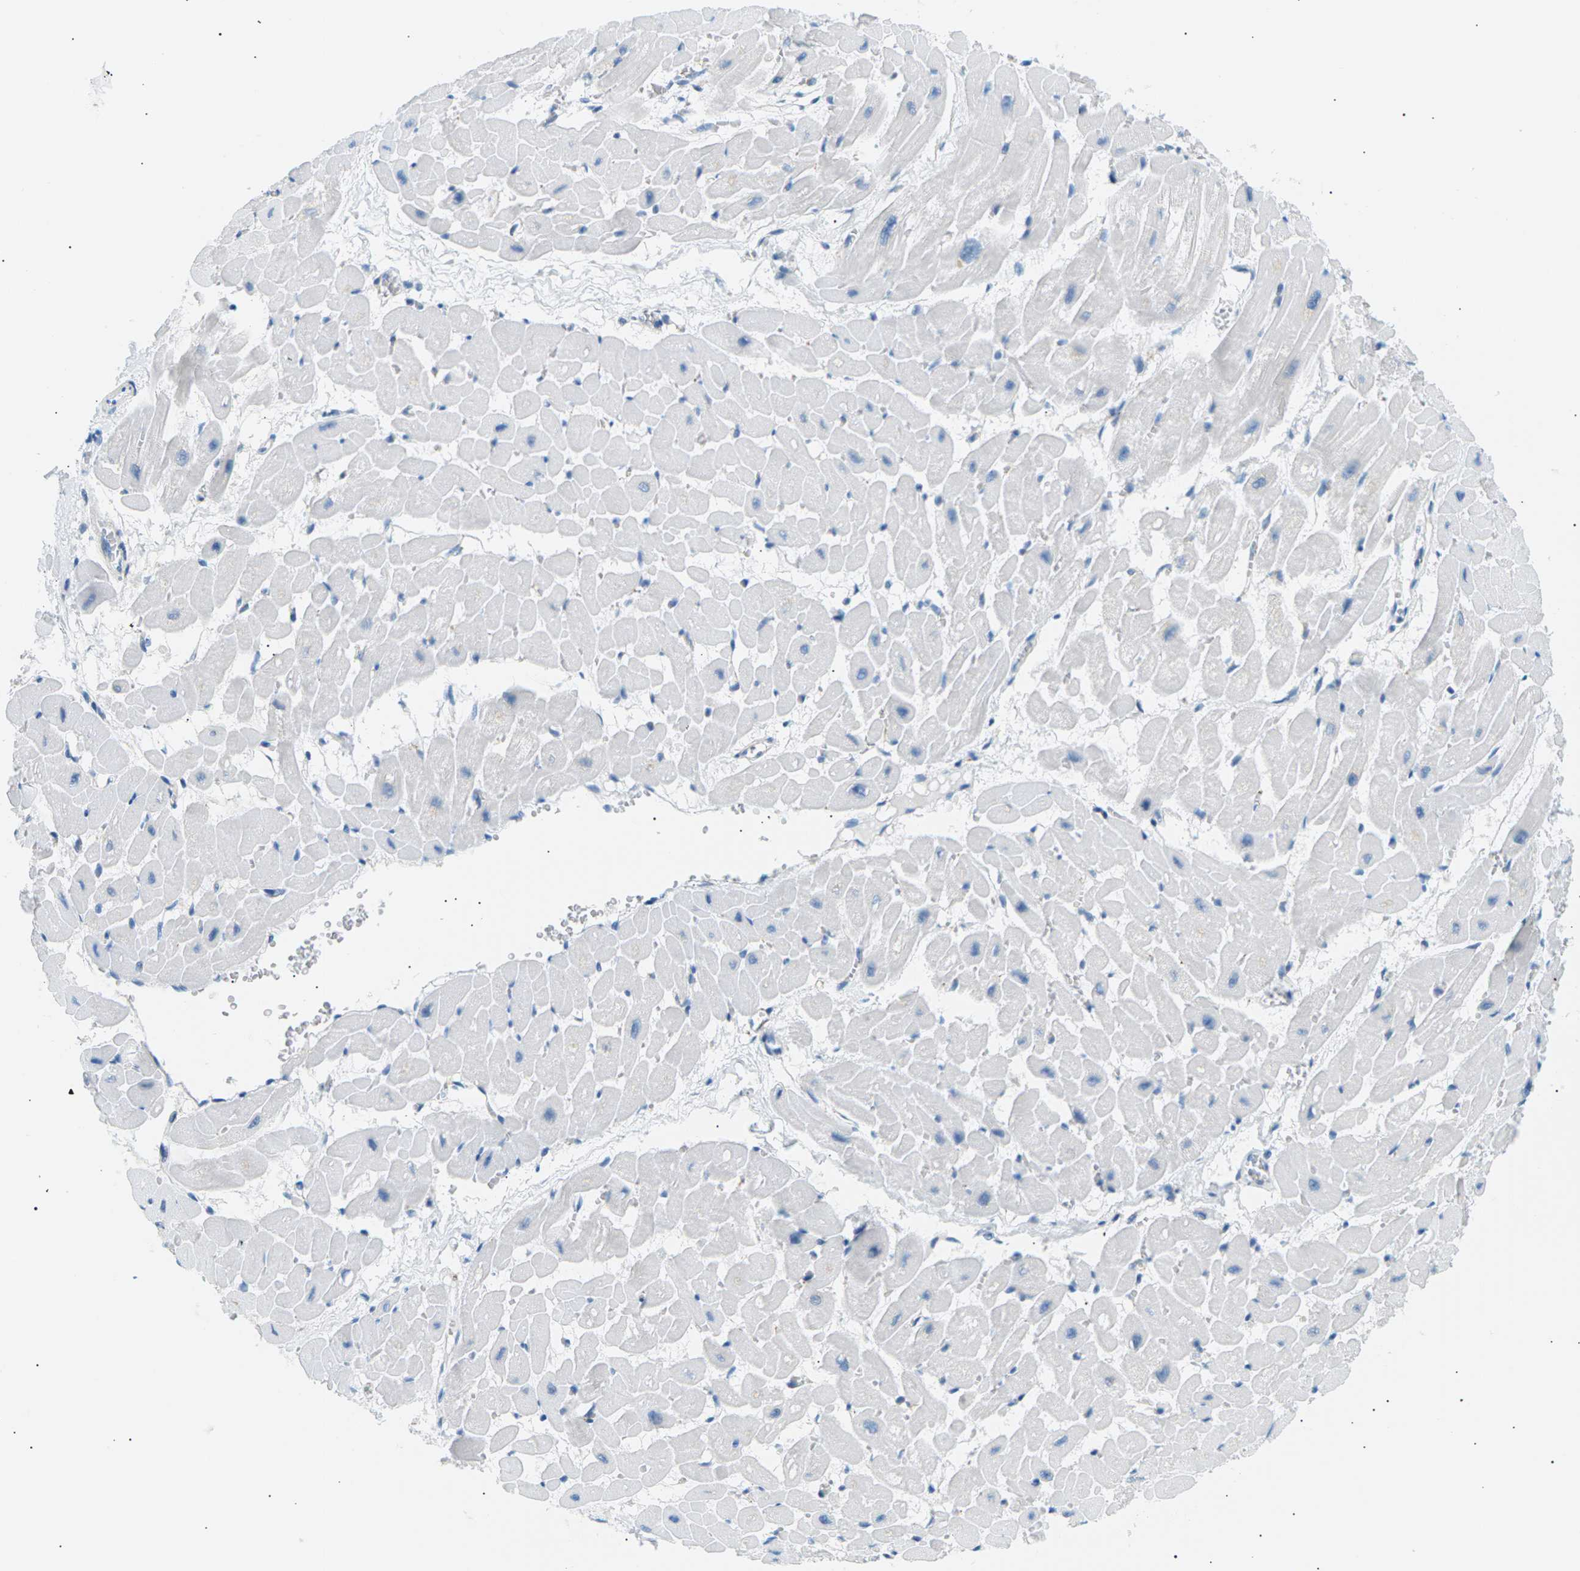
{"staining": {"intensity": "negative", "quantity": "none", "location": "none"}, "tissue": "heart muscle", "cell_type": "Cardiomyocytes", "image_type": "normal", "snomed": [{"axis": "morphology", "description": "Normal tissue, NOS"}, {"axis": "topography", "description": "Heart"}], "caption": "Benign heart muscle was stained to show a protein in brown. There is no significant expression in cardiomyocytes.", "gene": "SEPTIN5", "patient": {"sex": "male", "age": 45}}